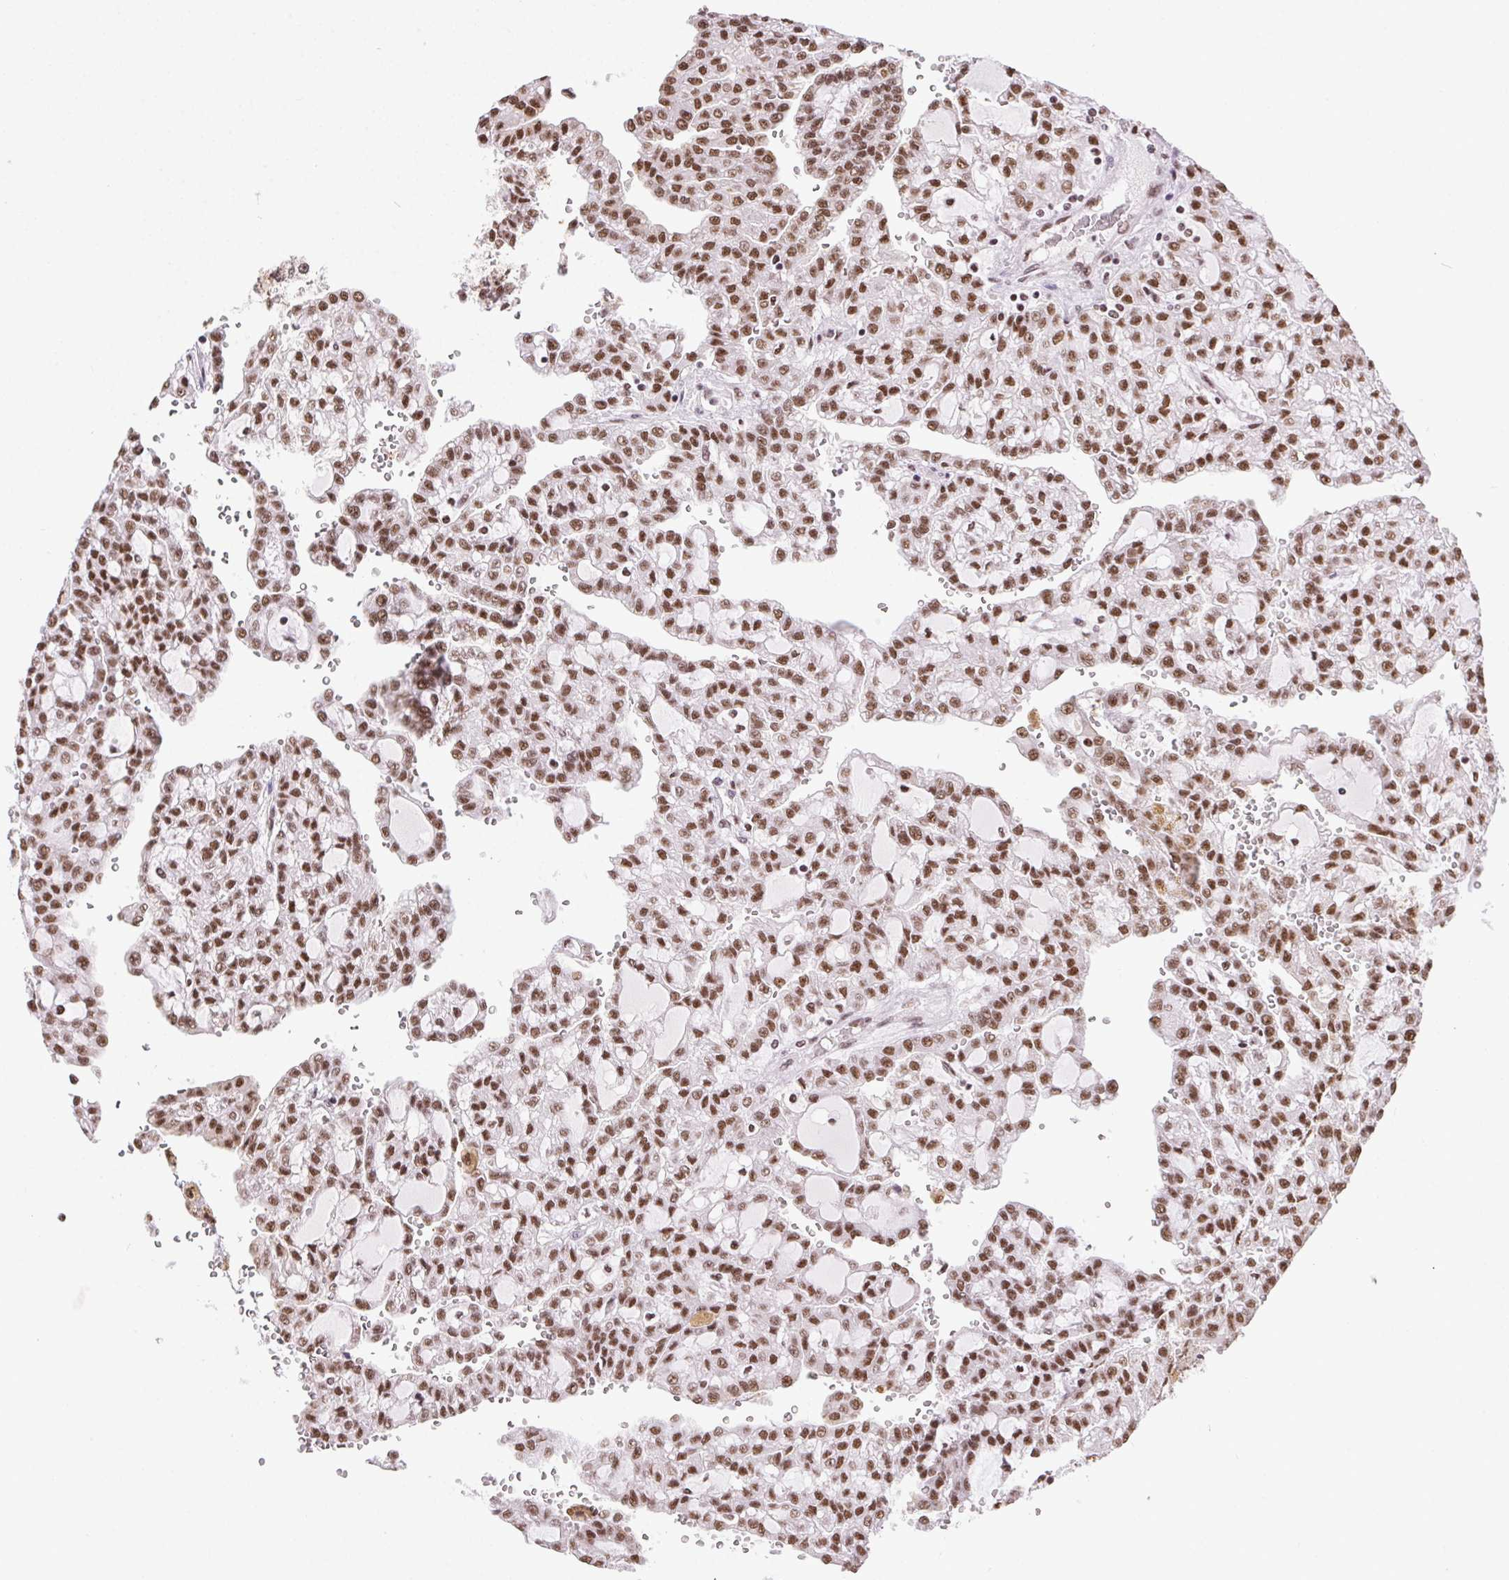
{"staining": {"intensity": "strong", "quantity": ">75%", "location": "nuclear"}, "tissue": "renal cancer", "cell_type": "Tumor cells", "image_type": "cancer", "snomed": [{"axis": "morphology", "description": "Adenocarcinoma, NOS"}, {"axis": "topography", "description": "Kidney"}], "caption": "This histopathology image exhibits immunohistochemistry staining of renal adenocarcinoma, with high strong nuclear positivity in about >75% of tumor cells.", "gene": "TRA2B", "patient": {"sex": "male", "age": 63}}